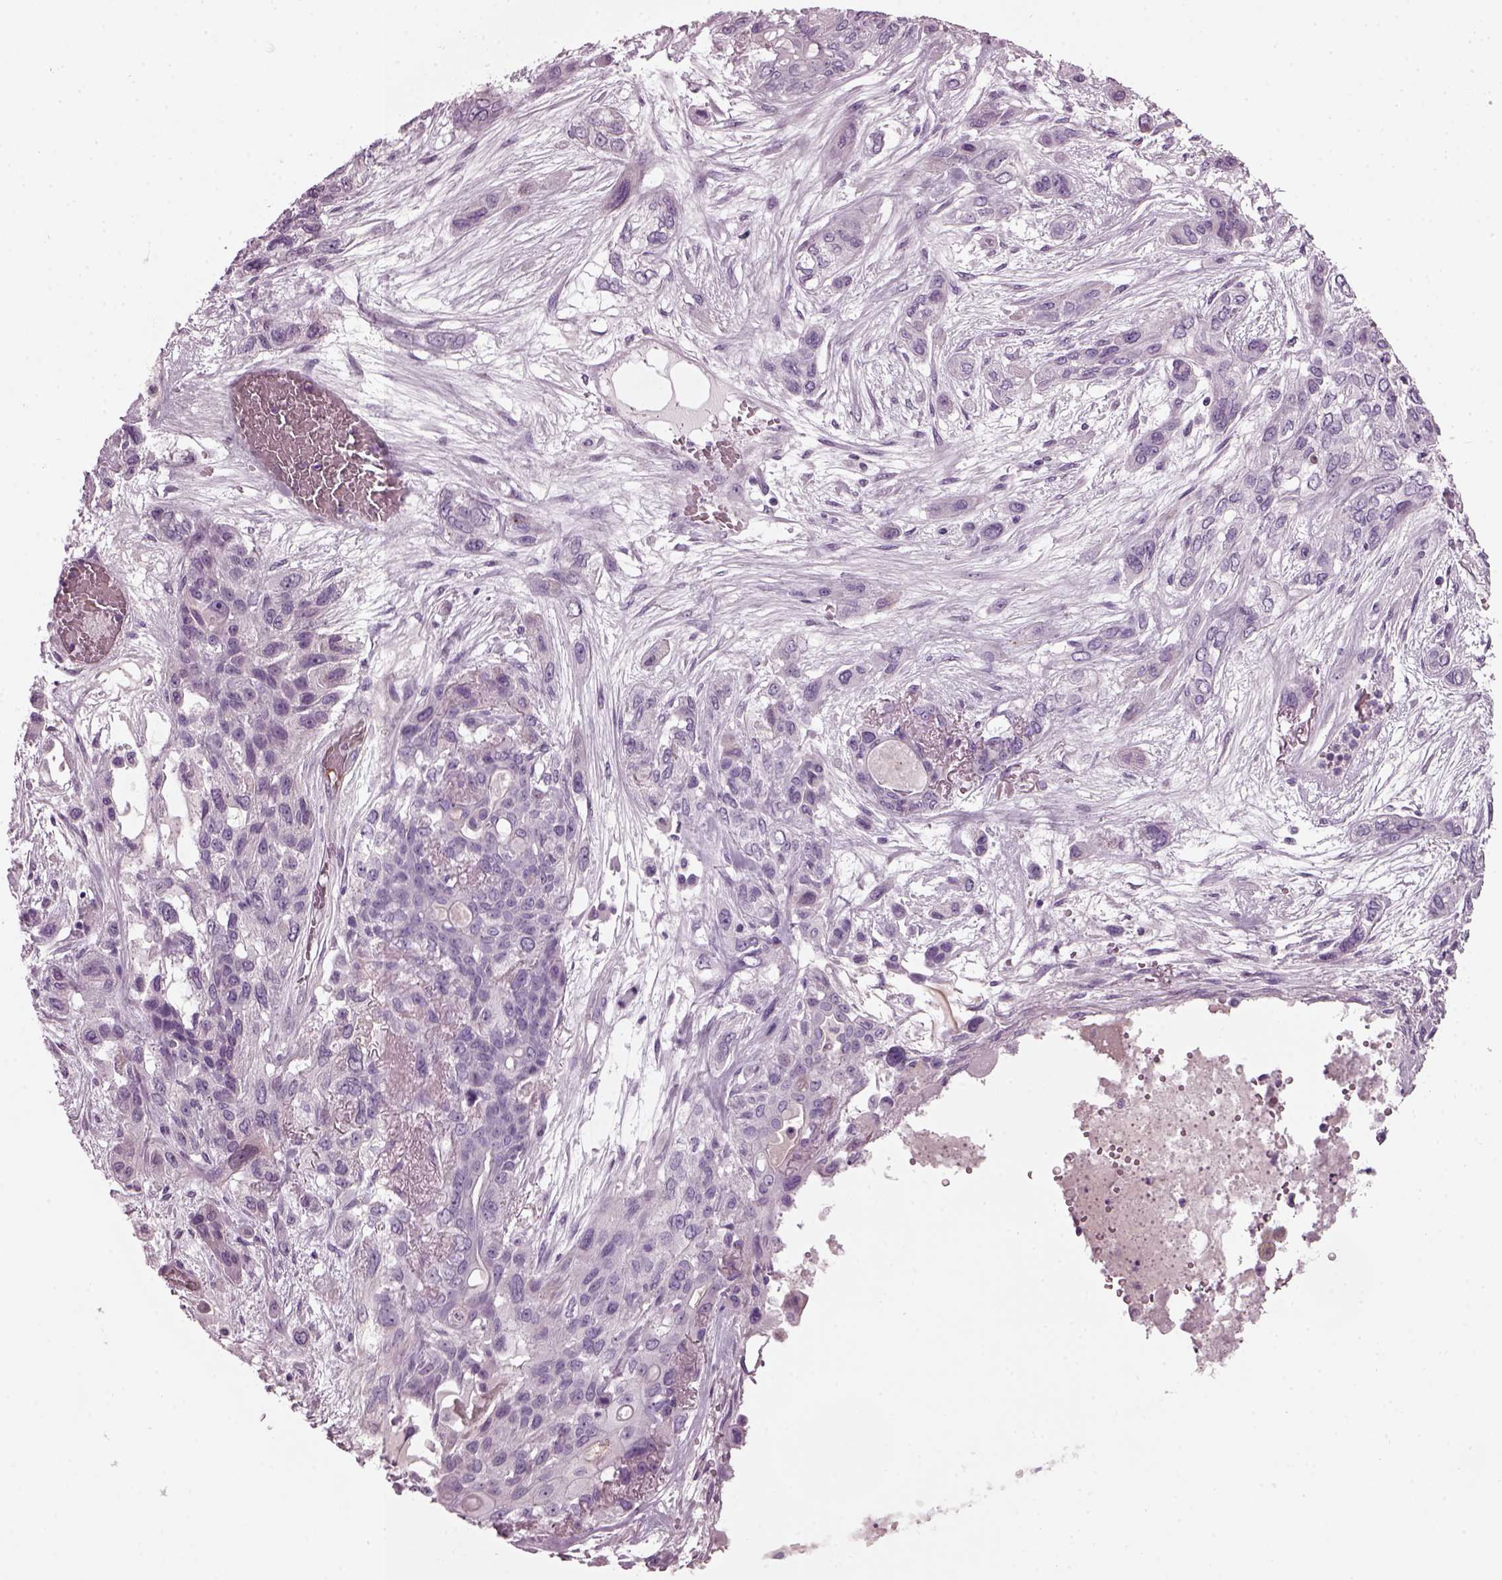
{"staining": {"intensity": "negative", "quantity": "none", "location": "none"}, "tissue": "lung cancer", "cell_type": "Tumor cells", "image_type": "cancer", "snomed": [{"axis": "morphology", "description": "Squamous cell carcinoma, NOS"}, {"axis": "topography", "description": "Lung"}], "caption": "High magnification brightfield microscopy of lung cancer stained with DAB (brown) and counterstained with hematoxylin (blue): tumor cells show no significant expression. The staining is performed using DAB (3,3'-diaminobenzidine) brown chromogen with nuclei counter-stained in using hematoxylin.", "gene": "DPYSL5", "patient": {"sex": "female", "age": 70}}